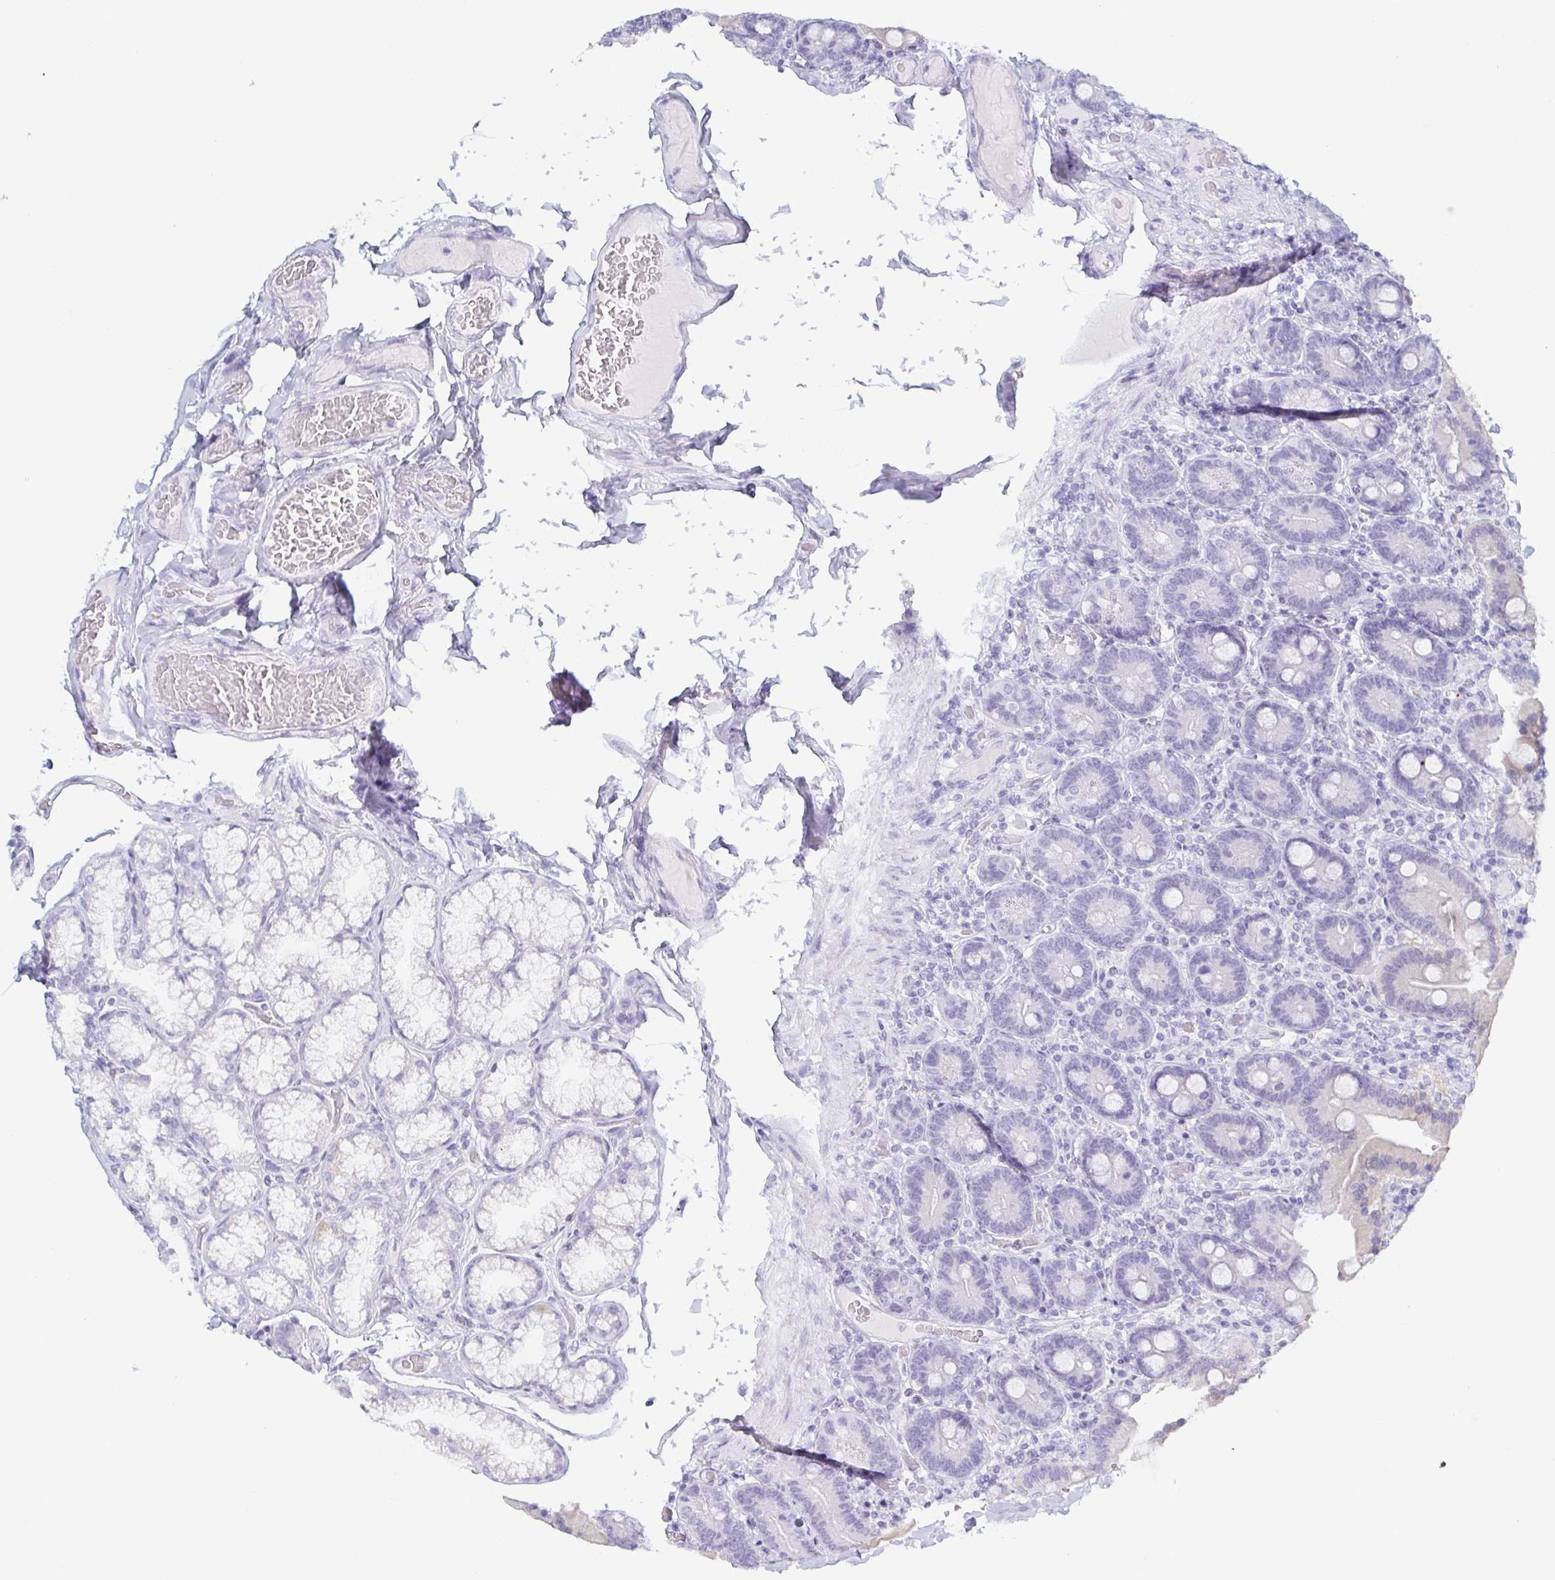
{"staining": {"intensity": "weak", "quantity": "<25%", "location": "cytoplasmic/membranous"}, "tissue": "duodenum", "cell_type": "Glandular cells", "image_type": "normal", "snomed": [{"axis": "morphology", "description": "Normal tissue, NOS"}, {"axis": "topography", "description": "Duodenum"}], "caption": "The histopathology image reveals no significant expression in glandular cells of duodenum.", "gene": "ZG16B", "patient": {"sex": "female", "age": 62}}